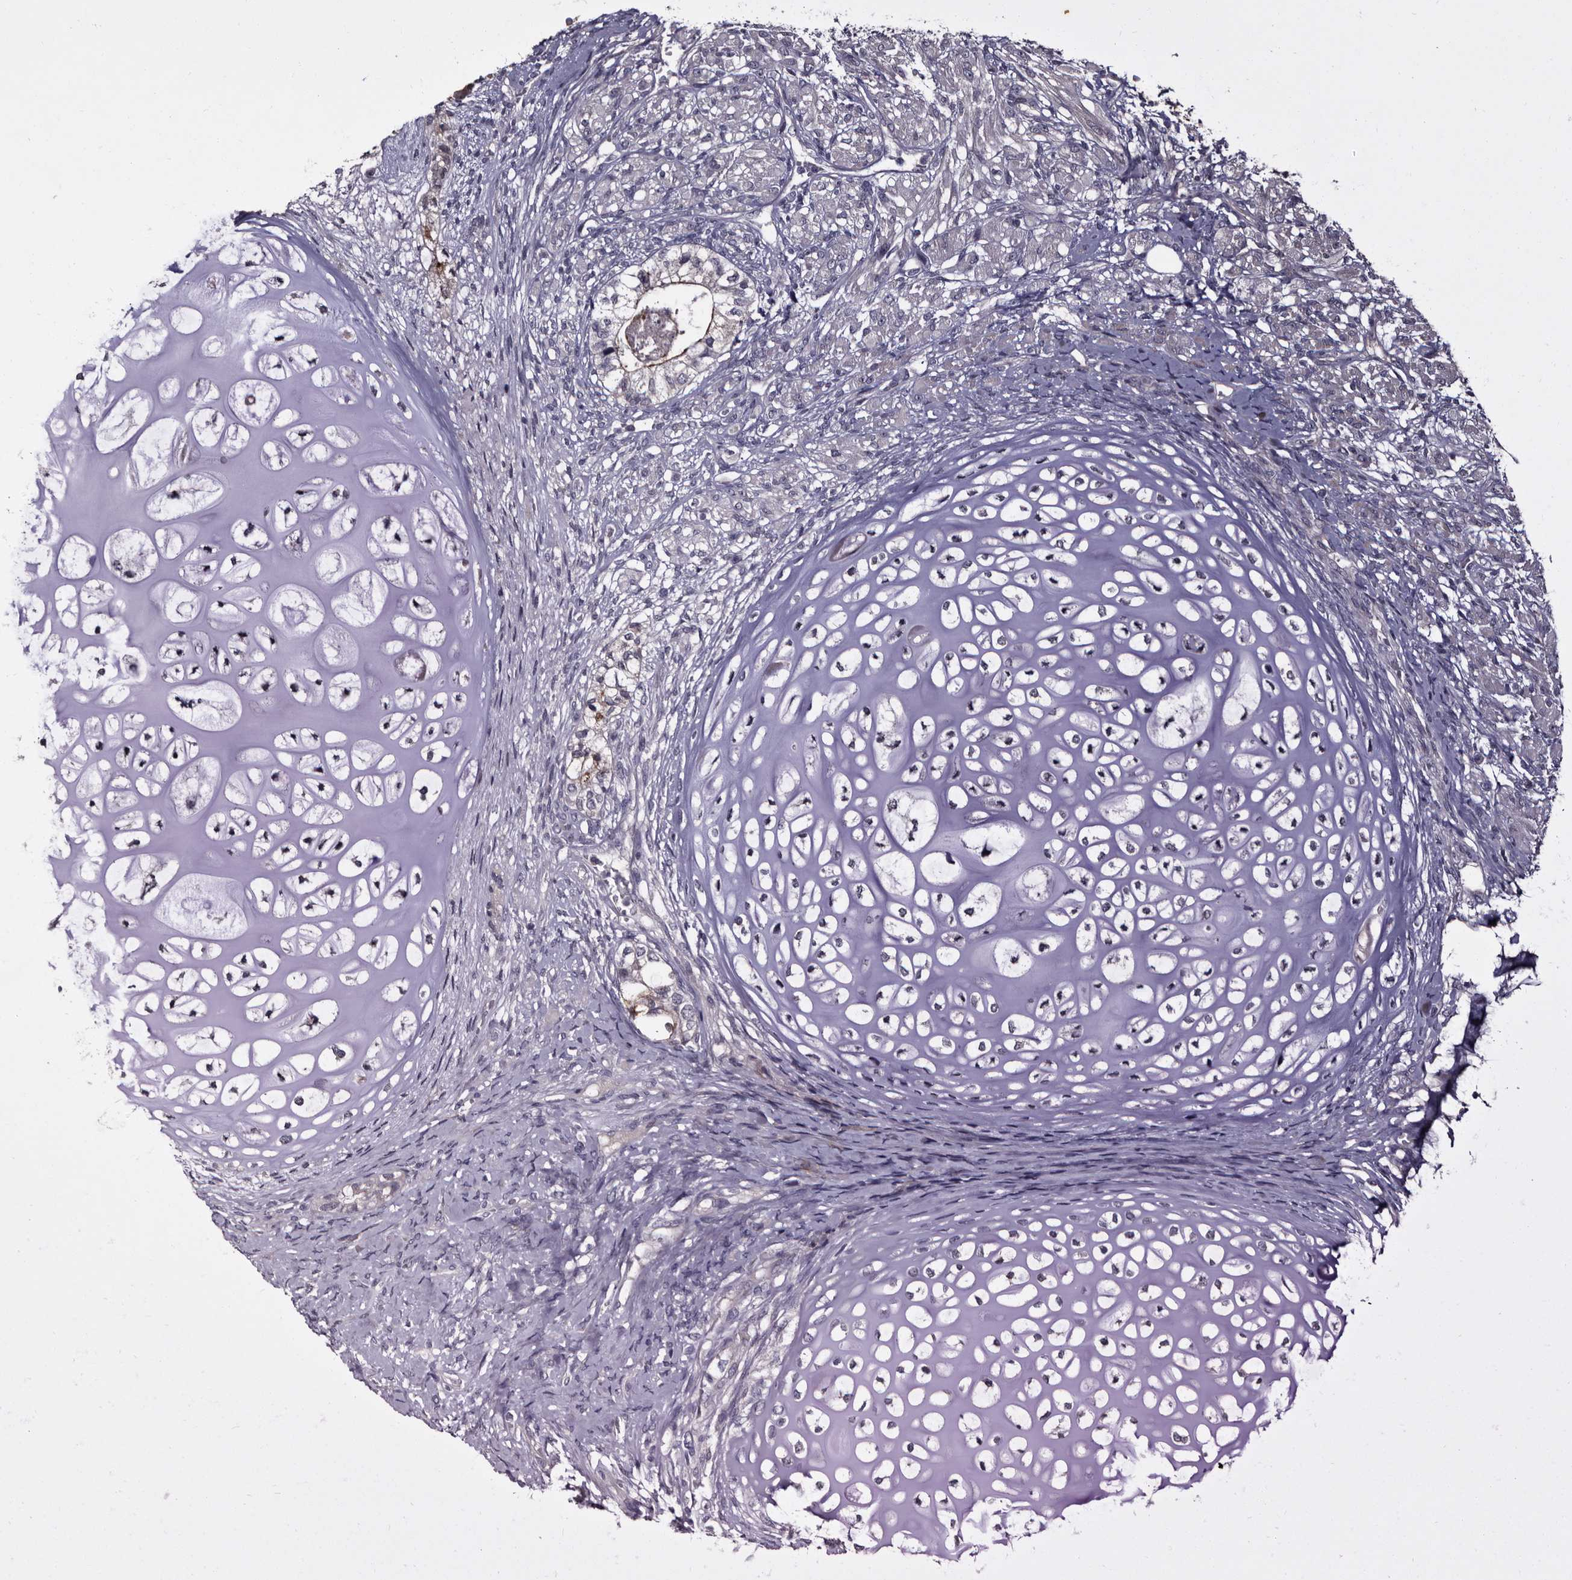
{"staining": {"intensity": "negative", "quantity": "none", "location": "none"}, "tissue": "testis cancer", "cell_type": "Tumor cells", "image_type": "cancer", "snomed": [{"axis": "morphology", "description": "Seminoma, NOS"}, {"axis": "morphology", "description": "Carcinoma, Embryonal, NOS"}, {"axis": "topography", "description": "Testis"}], "caption": "Protein analysis of testis cancer (seminoma) shows no significant staining in tumor cells.", "gene": "LANCL2", "patient": {"sex": "male", "age": 28}}